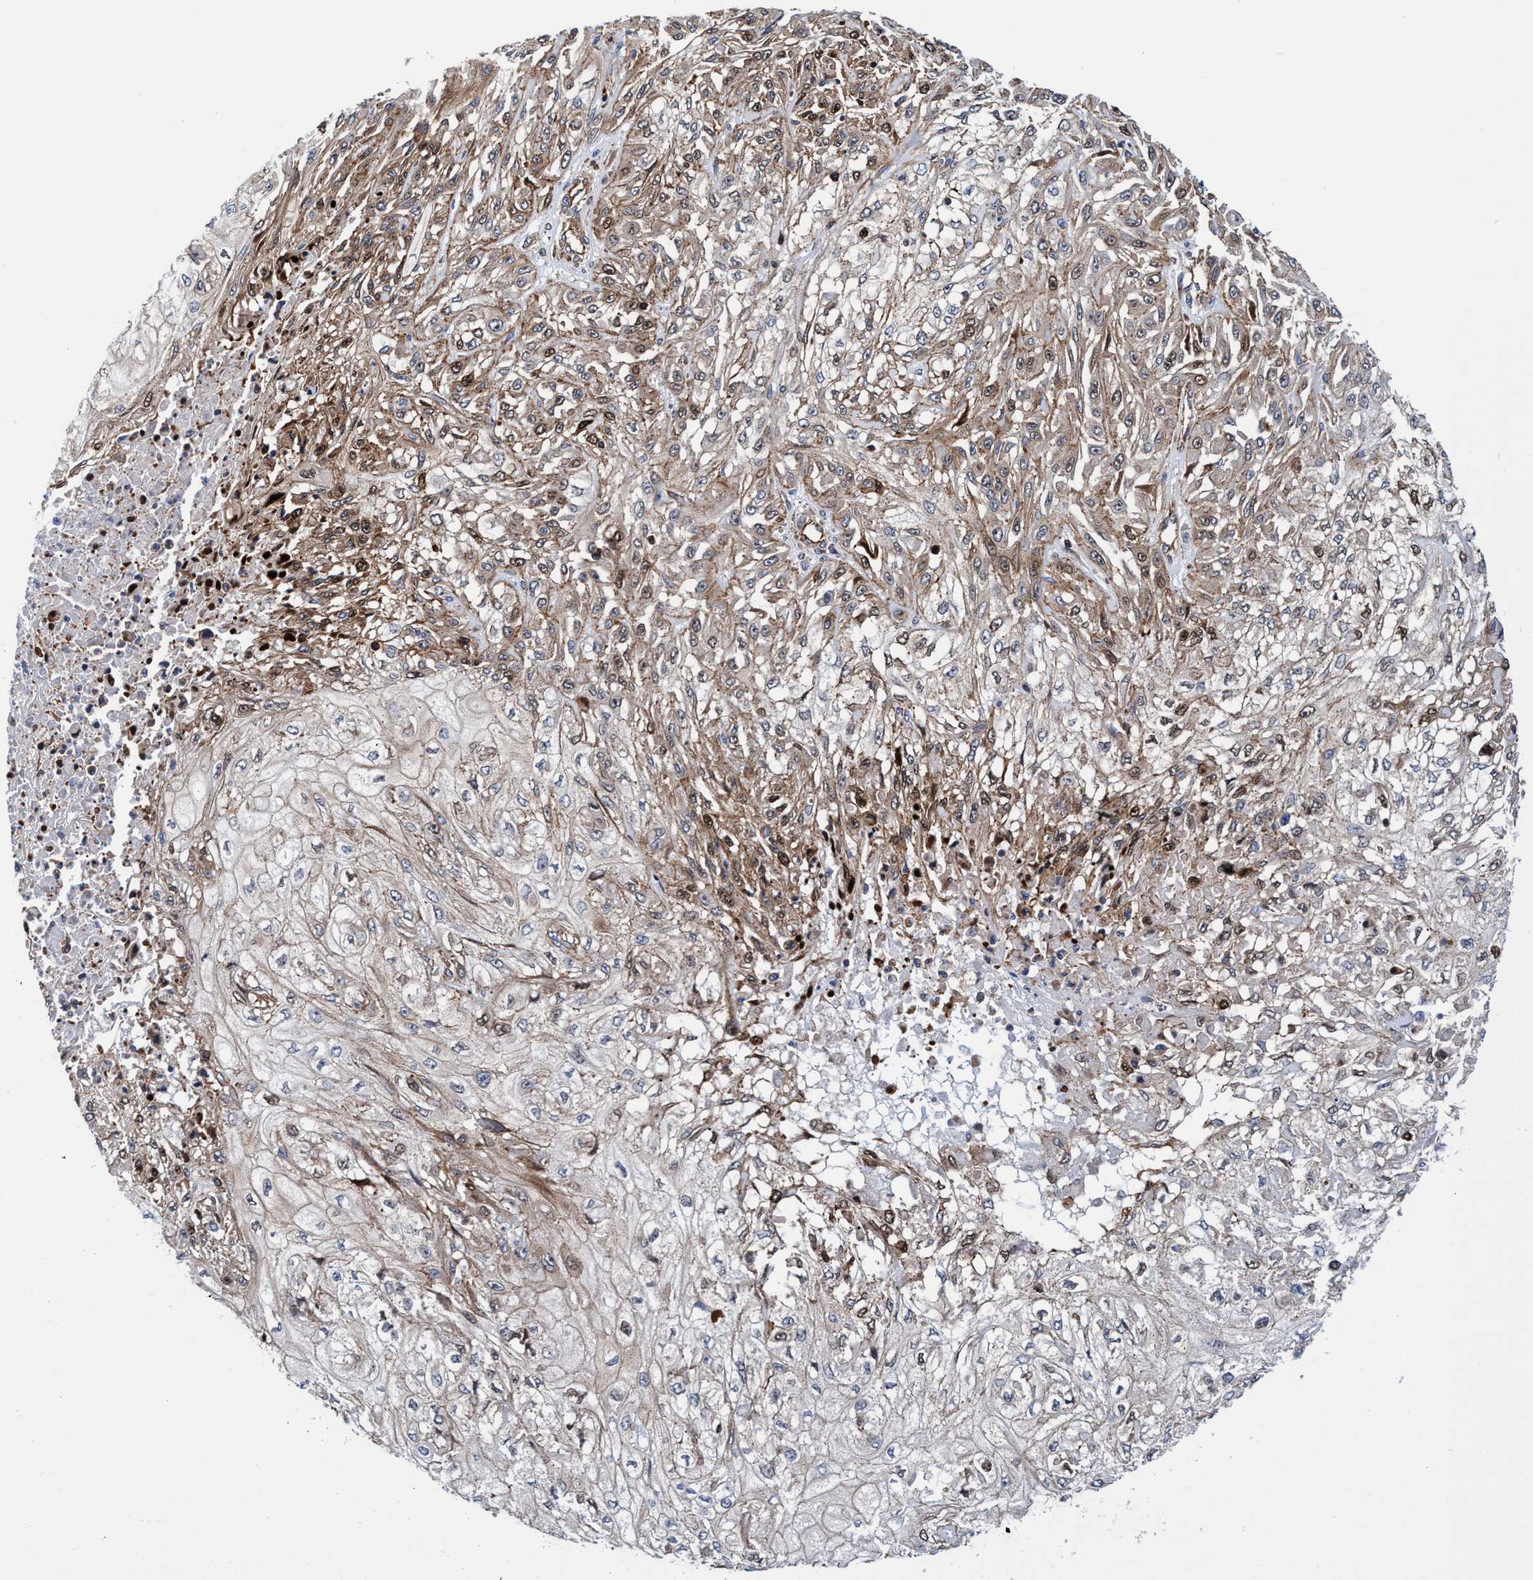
{"staining": {"intensity": "moderate", "quantity": "25%-75%", "location": "cytoplasmic/membranous,nuclear"}, "tissue": "skin cancer", "cell_type": "Tumor cells", "image_type": "cancer", "snomed": [{"axis": "morphology", "description": "Squamous cell carcinoma, NOS"}, {"axis": "morphology", "description": "Squamous cell carcinoma, metastatic, NOS"}, {"axis": "topography", "description": "Skin"}, {"axis": "topography", "description": "Lymph node"}], "caption": "This micrograph shows immunohistochemistry staining of skin cancer, with medium moderate cytoplasmic/membranous and nuclear positivity in about 25%-75% of tumor cells.", "gene": "MCM3AP", "patient": {"sex": "male", "age": 75}}